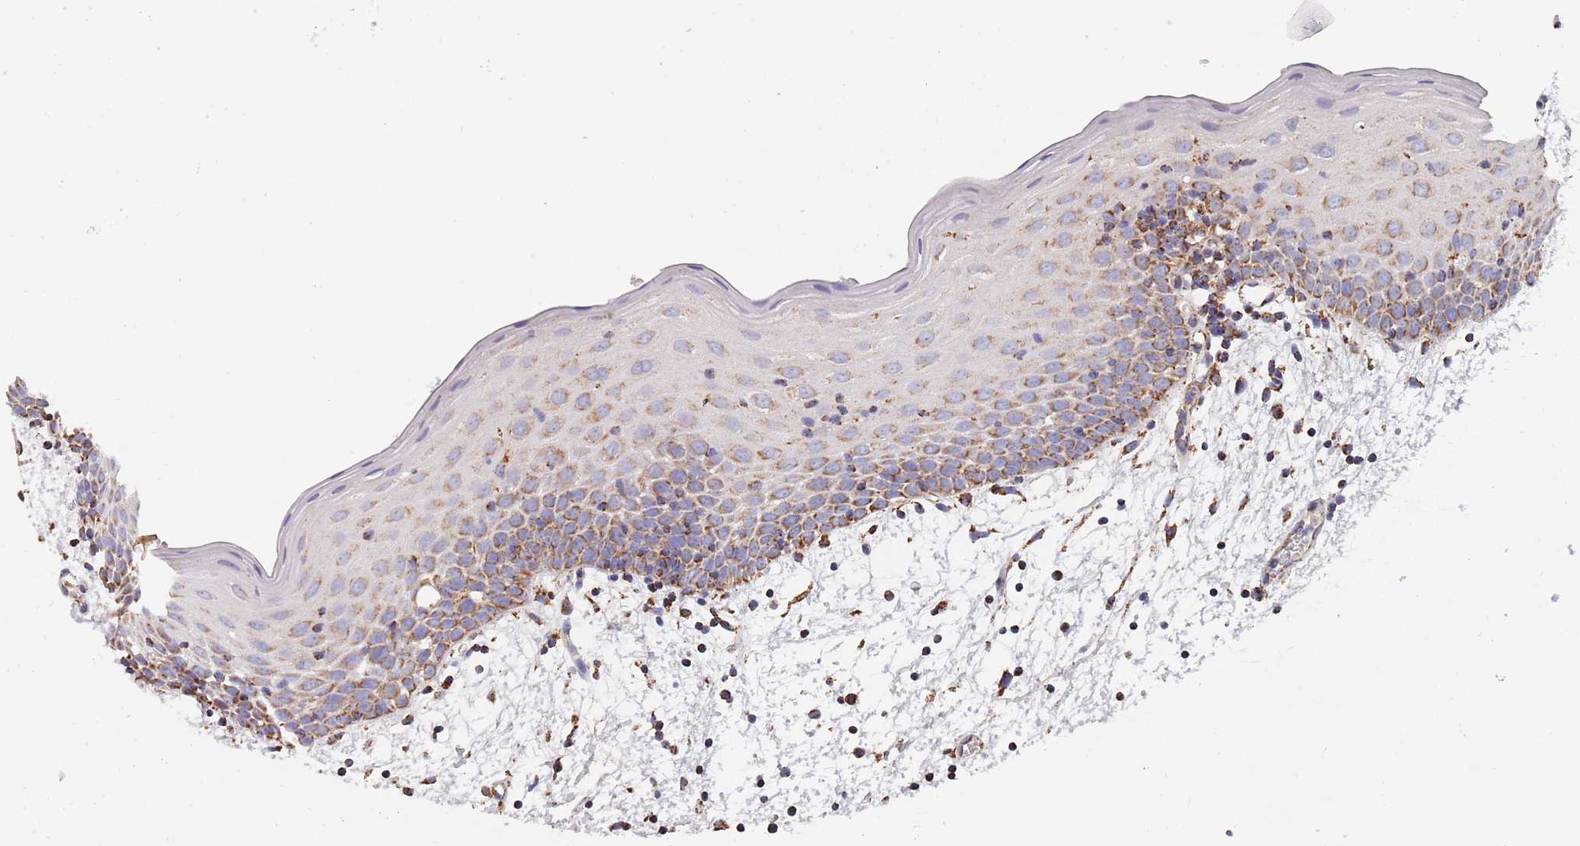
{"staining": {"intensity": "moderate", "quantity": ">75%", "location": "cytoplasmic/membranous"}, "tissue": "oral mucosa", "cell_type": "Squamous epithelial cells", "image_type": "normal", "snomed": [{"axis": "morphology", "description": "Normal tissue, NOS"}, {"axis": "topography", "description": "Skeletal muscle"}, {"axis": "topography", "description": "Oral tissue"}, {"axis": "topography", "description": "Salivary gland"}, {"axis": "topography", "description": "Peripheral nerve tissue"}], "caption": "A photomicrograph of human oral mucosa stained for a protein exhibits moderate cytoplasmic/membranous brown staining in squamous epithelial cells. (Brightfield microscopy of DAB IHC at high magnification).", "gene": "PGP", "patient": {"sex": "male", "age": 54}}